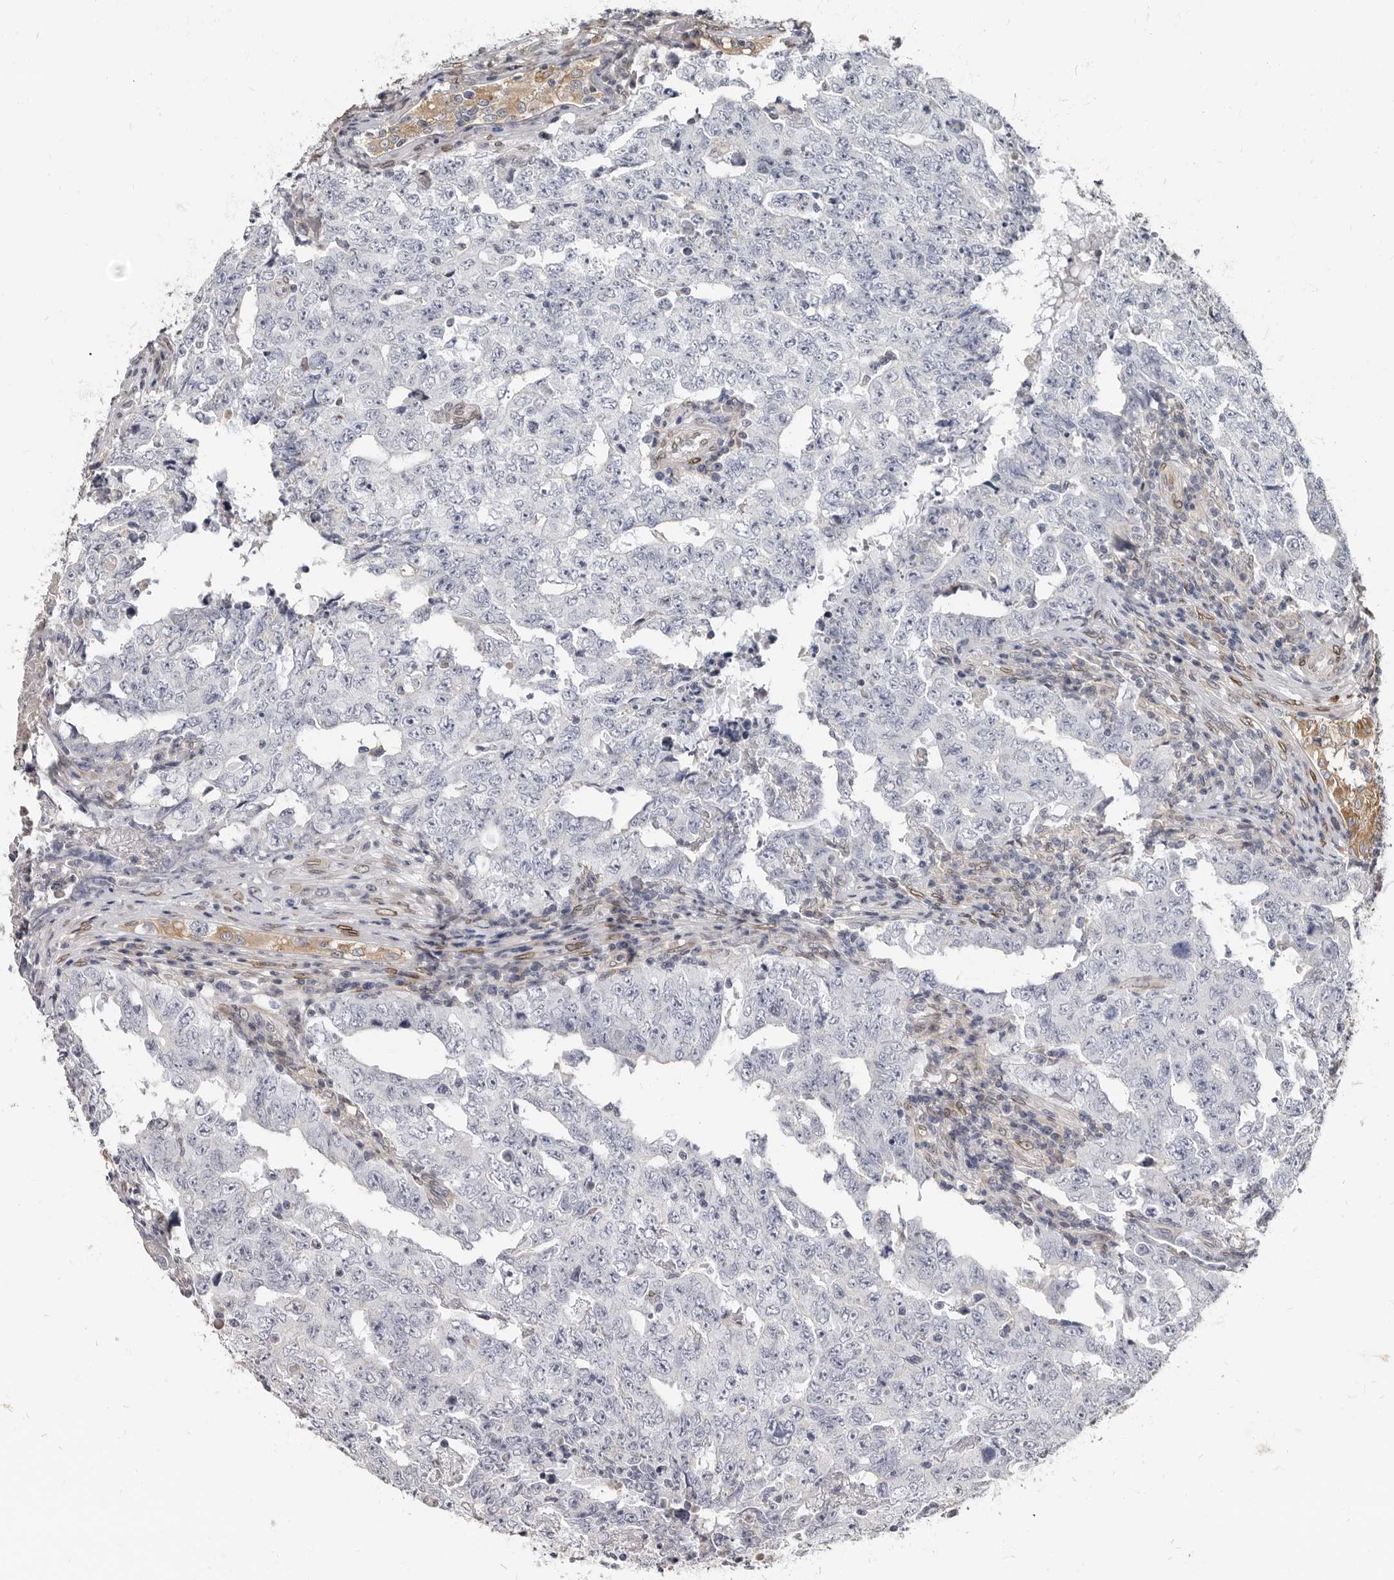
{"staining": {"intensity": "negative", "quantity": "none", "location": "none"}, "tissue": "testis cancer", "cell_type": "Tumor cells", "image_type": "cancer", "snomed": [{"axis": "morphology", "description": "Carcinoma, Embryonal, NOS"}, {"axis": "topography", "description": "Testis"}], "caption": "Tumor cells show no significant protein positivity in testis cancer.", "gene": "MRGPRF", "patient": {"sex": "male", "age": 26}}